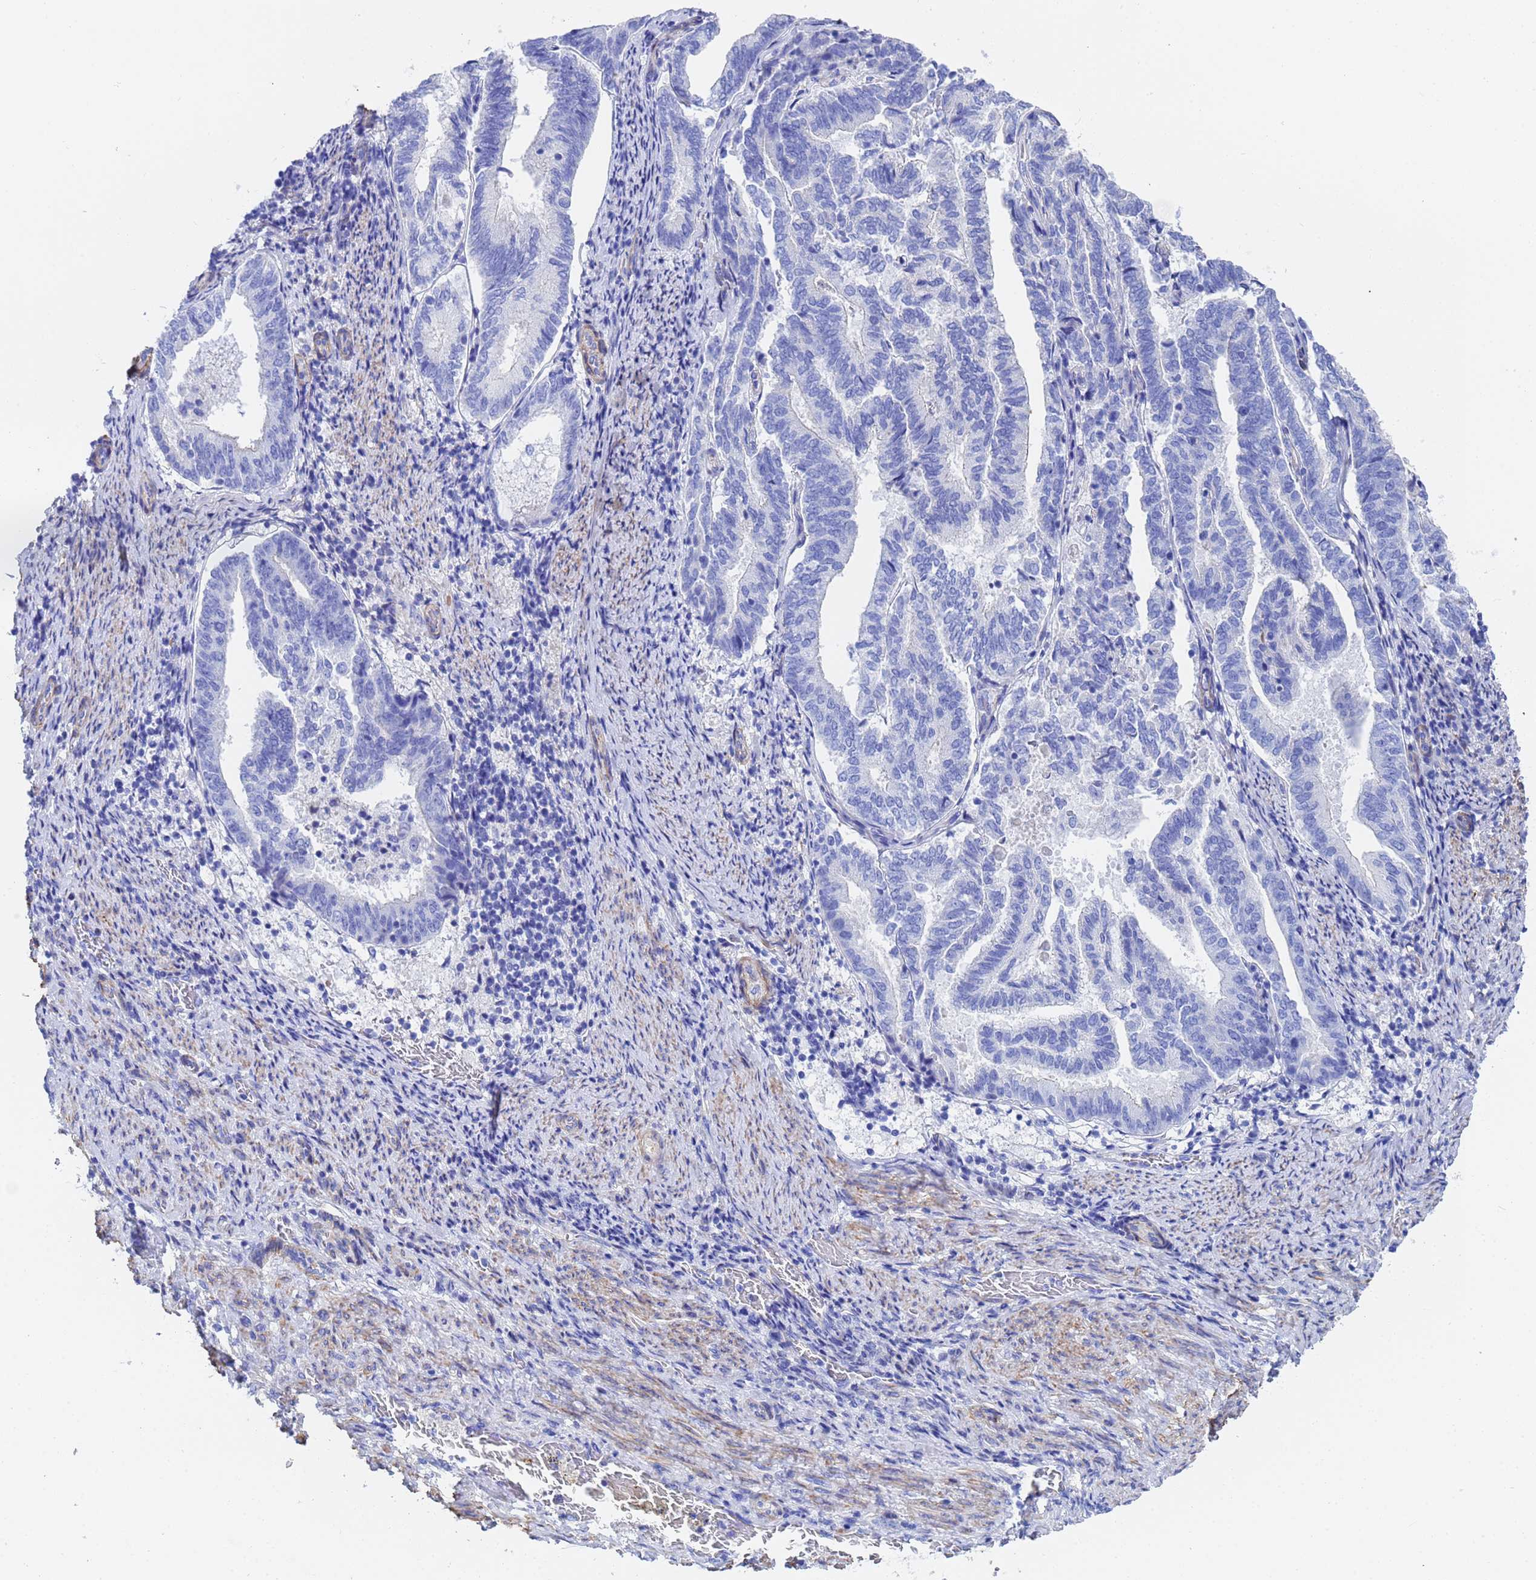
{"staining": {"intensity": "negative", "quantity": "none", "location": "none"}, "tissue": "endometrial cancer", "cell_type": "Tumor cells", "image_type": "cancer", "snomed": [{"axis": "morphology", "description": "Adenocarcinoma, NOS"}, {"axis": "topography", "description": "Endometrium"}], "caption": "This is an immunohistochemistry photomicrograph of human endometrial cancer. There is no expression in tumor cells.", "gene": "CST4", "patient": {"sex": "female", "age": 80}}